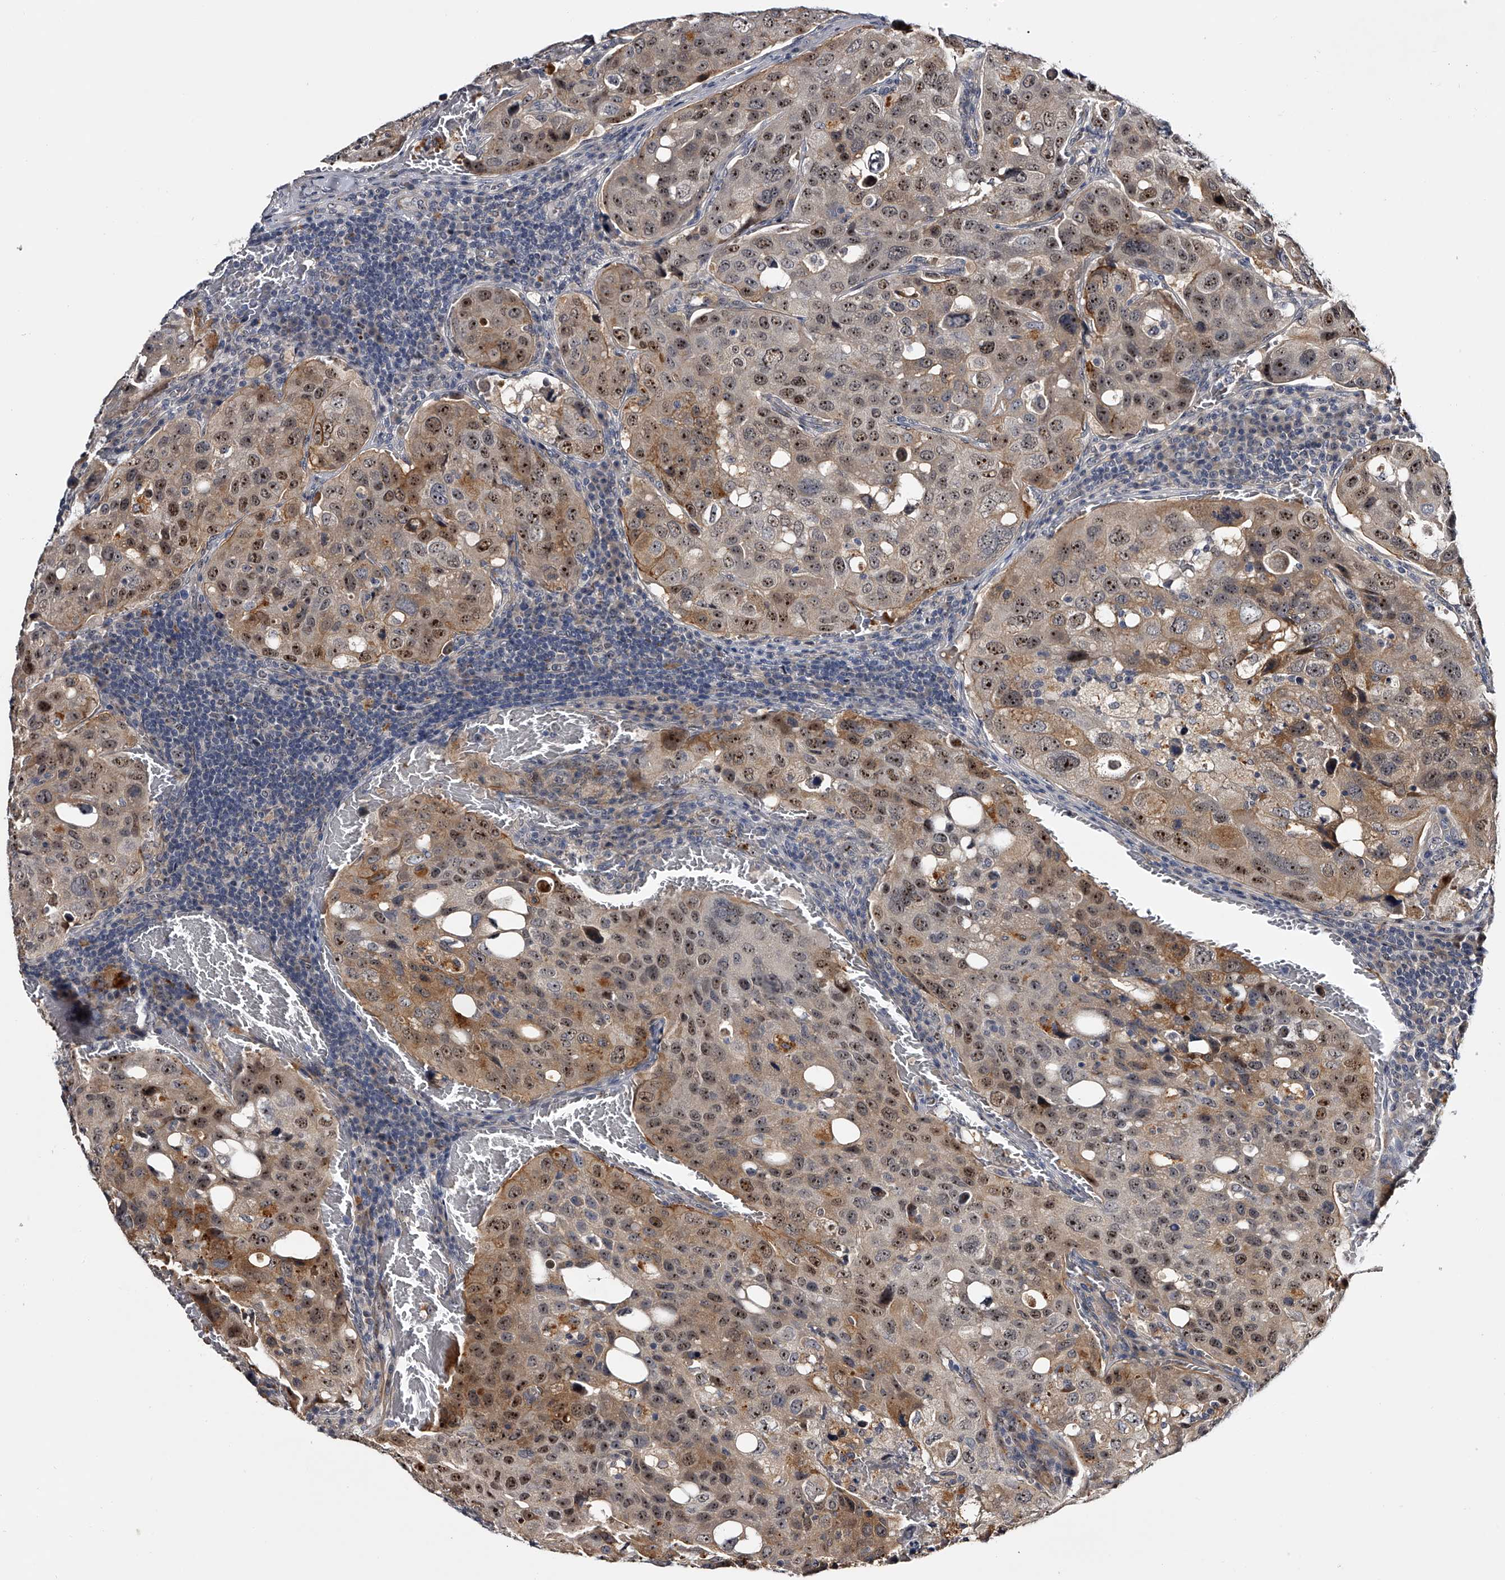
{"staining": {"intensity": "moderate", "quantity": "25%-75%", "location": "cytoplasmic/membranous,nuclear"}, "tissue": "urothelial cancer", "cell_type": "Tumor cells", "image_type": "cancer", "snomed": [{"axis": "morphology", "description": "Urothelial carcinoma, High grade"}, {"axis": "topography", "description": "Lymph node"}, {"axis": "topography", "description": "Urinary bladder"}], "caption": "Immunohistochemical staining of urothelial carcinoma (high-grade) shows medium levels of moderate cytoplasmic/membranous and nuclear protein staining in about 25%-75% of tumor cells.", "gene": "MDN1", "patient": {"sex": "male", "age": 51}}